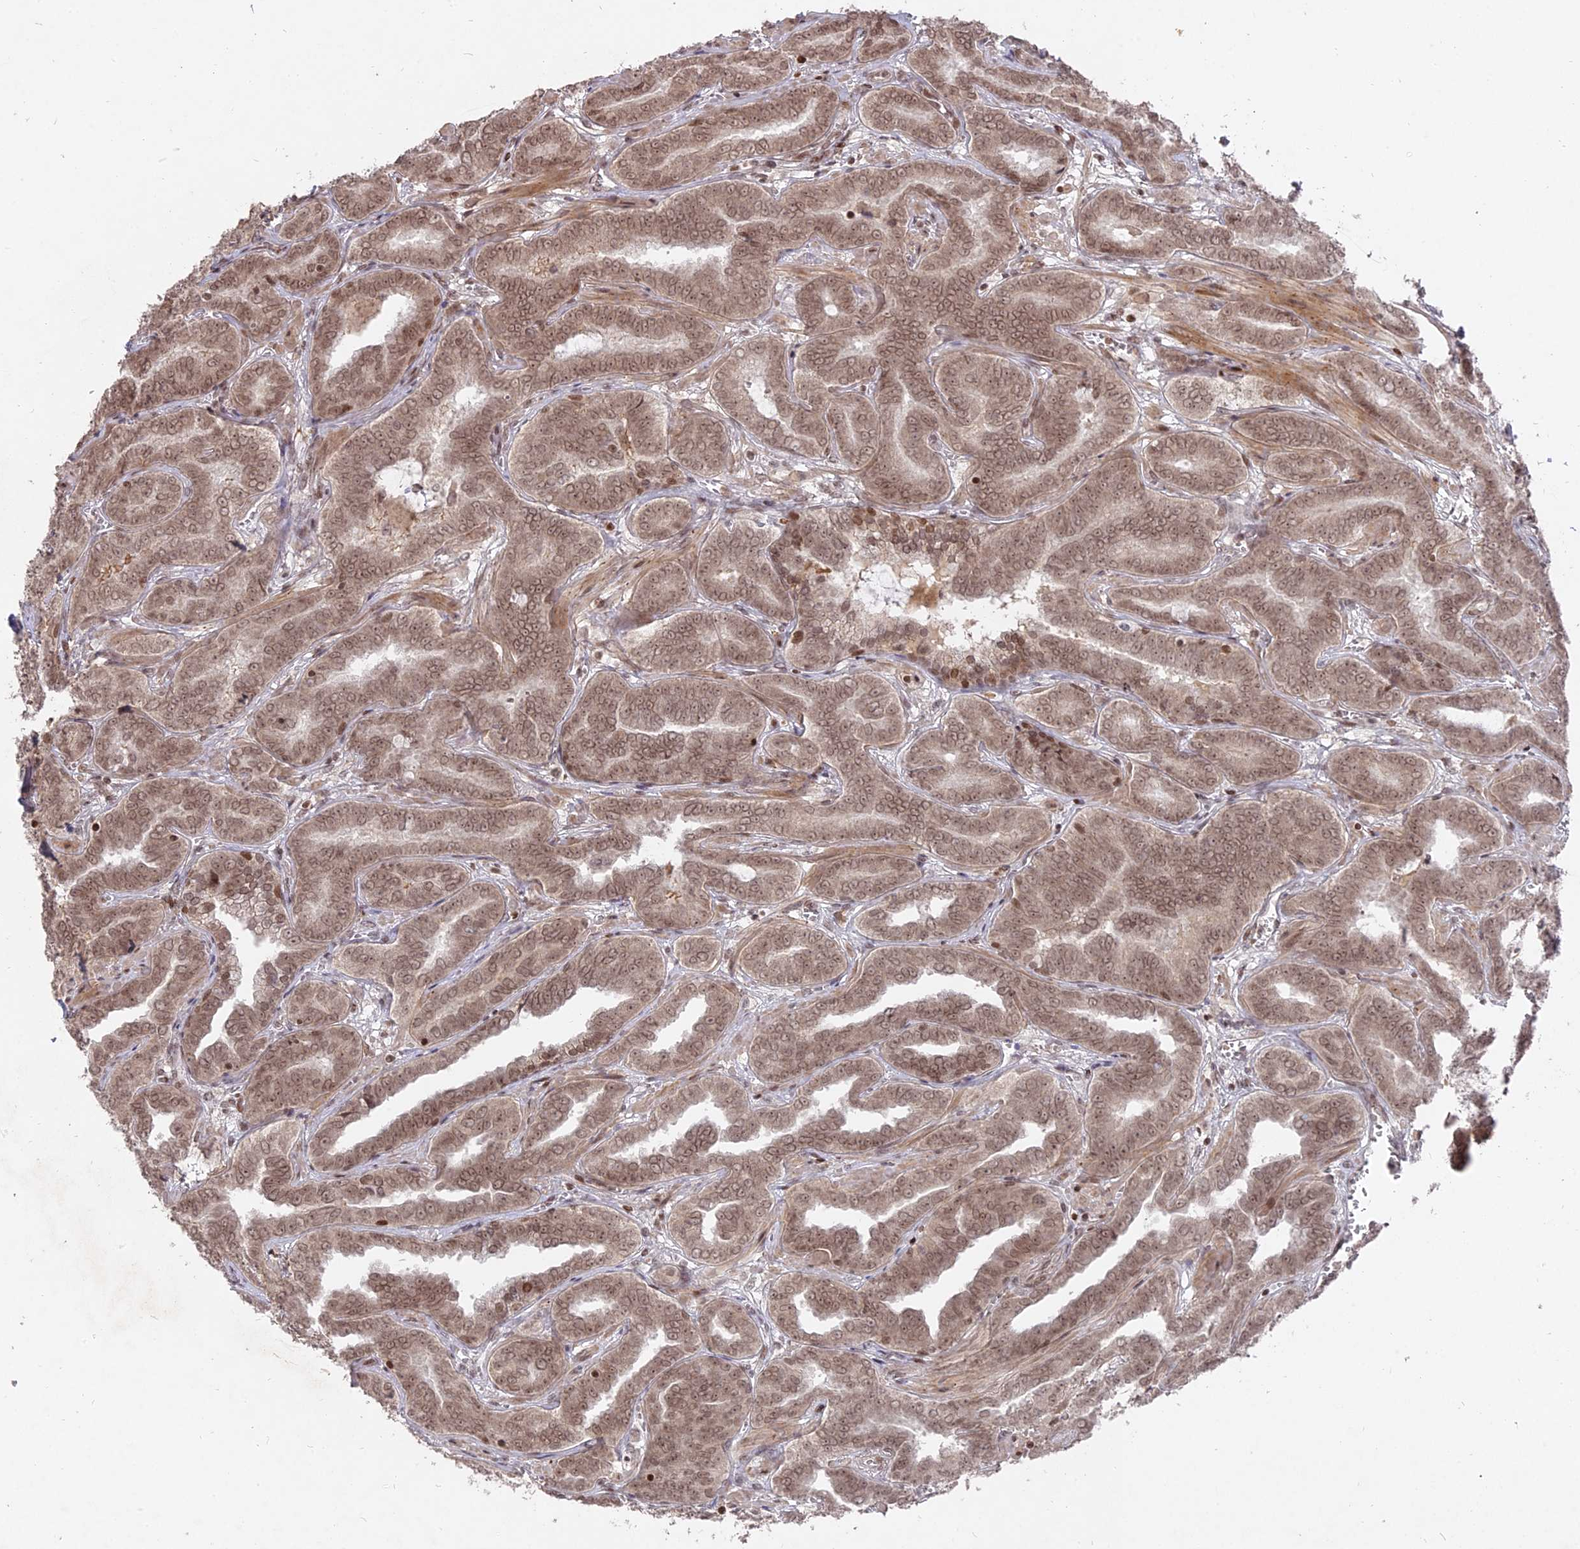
{"staining": {"intensity": "weak", "quantity": ">75%", "location": "cytoplasmic/membranous,nuclear"}, "tissue": "prostate cancer", "cell_type": "Tumor cells", "image_type": "cancer", "snomed": [{"axis": "morphology", "description": "Adenocarcinoma, High grade"}, {"axis": "topography", "description": "Prostate"}], "caption": "This photomicrograph reveals immunohistochemistry (IHC) staining of human prostate adenocarcinoma (high-grade), with low weak cytoplasmic/membranous and nuclear staining in approximately >75% of tumor cells.", "gene": "NR1H3", "patient": {"sex": "male", "age": 67}}